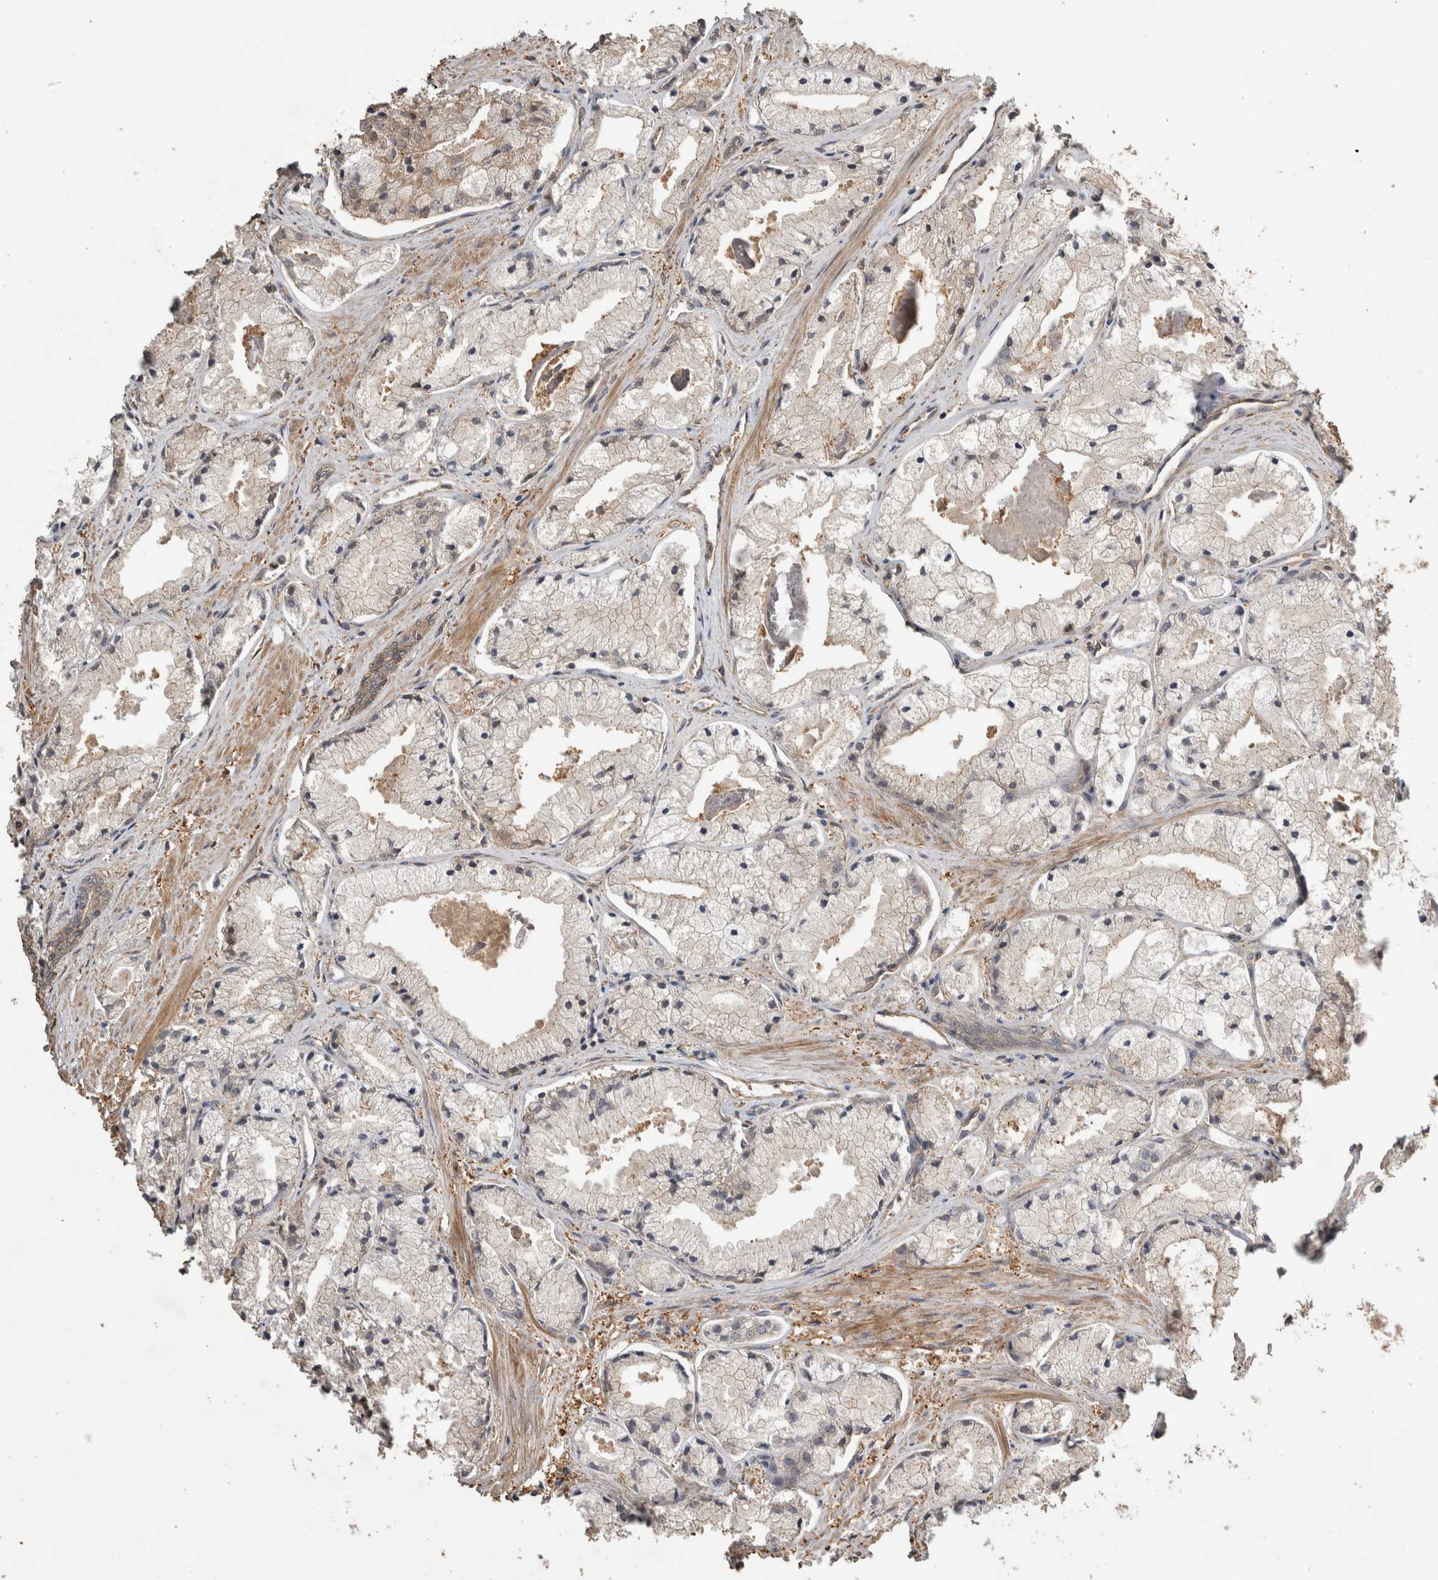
{"staining": {"intensity": "weak", "quantity": "<25%", "location": "cytoplasmic/membranous"}, "tissue": "prostate cancer", "cell_type": "Tumor cells", "image_type": "cancer", "snomed": [{"axis": "morphology", "description": "Adenocarcinoma, High grade"}, {"axis": "topography", "description": "Prostate"}], "caption": "Immunohistochemical staining of human adenocarcinoma (high-grade) (prostate) demonstrates no significant expression in tumor cells.", "gene": "RHPN1", "patient": {"sex": "male", "age": 50}}